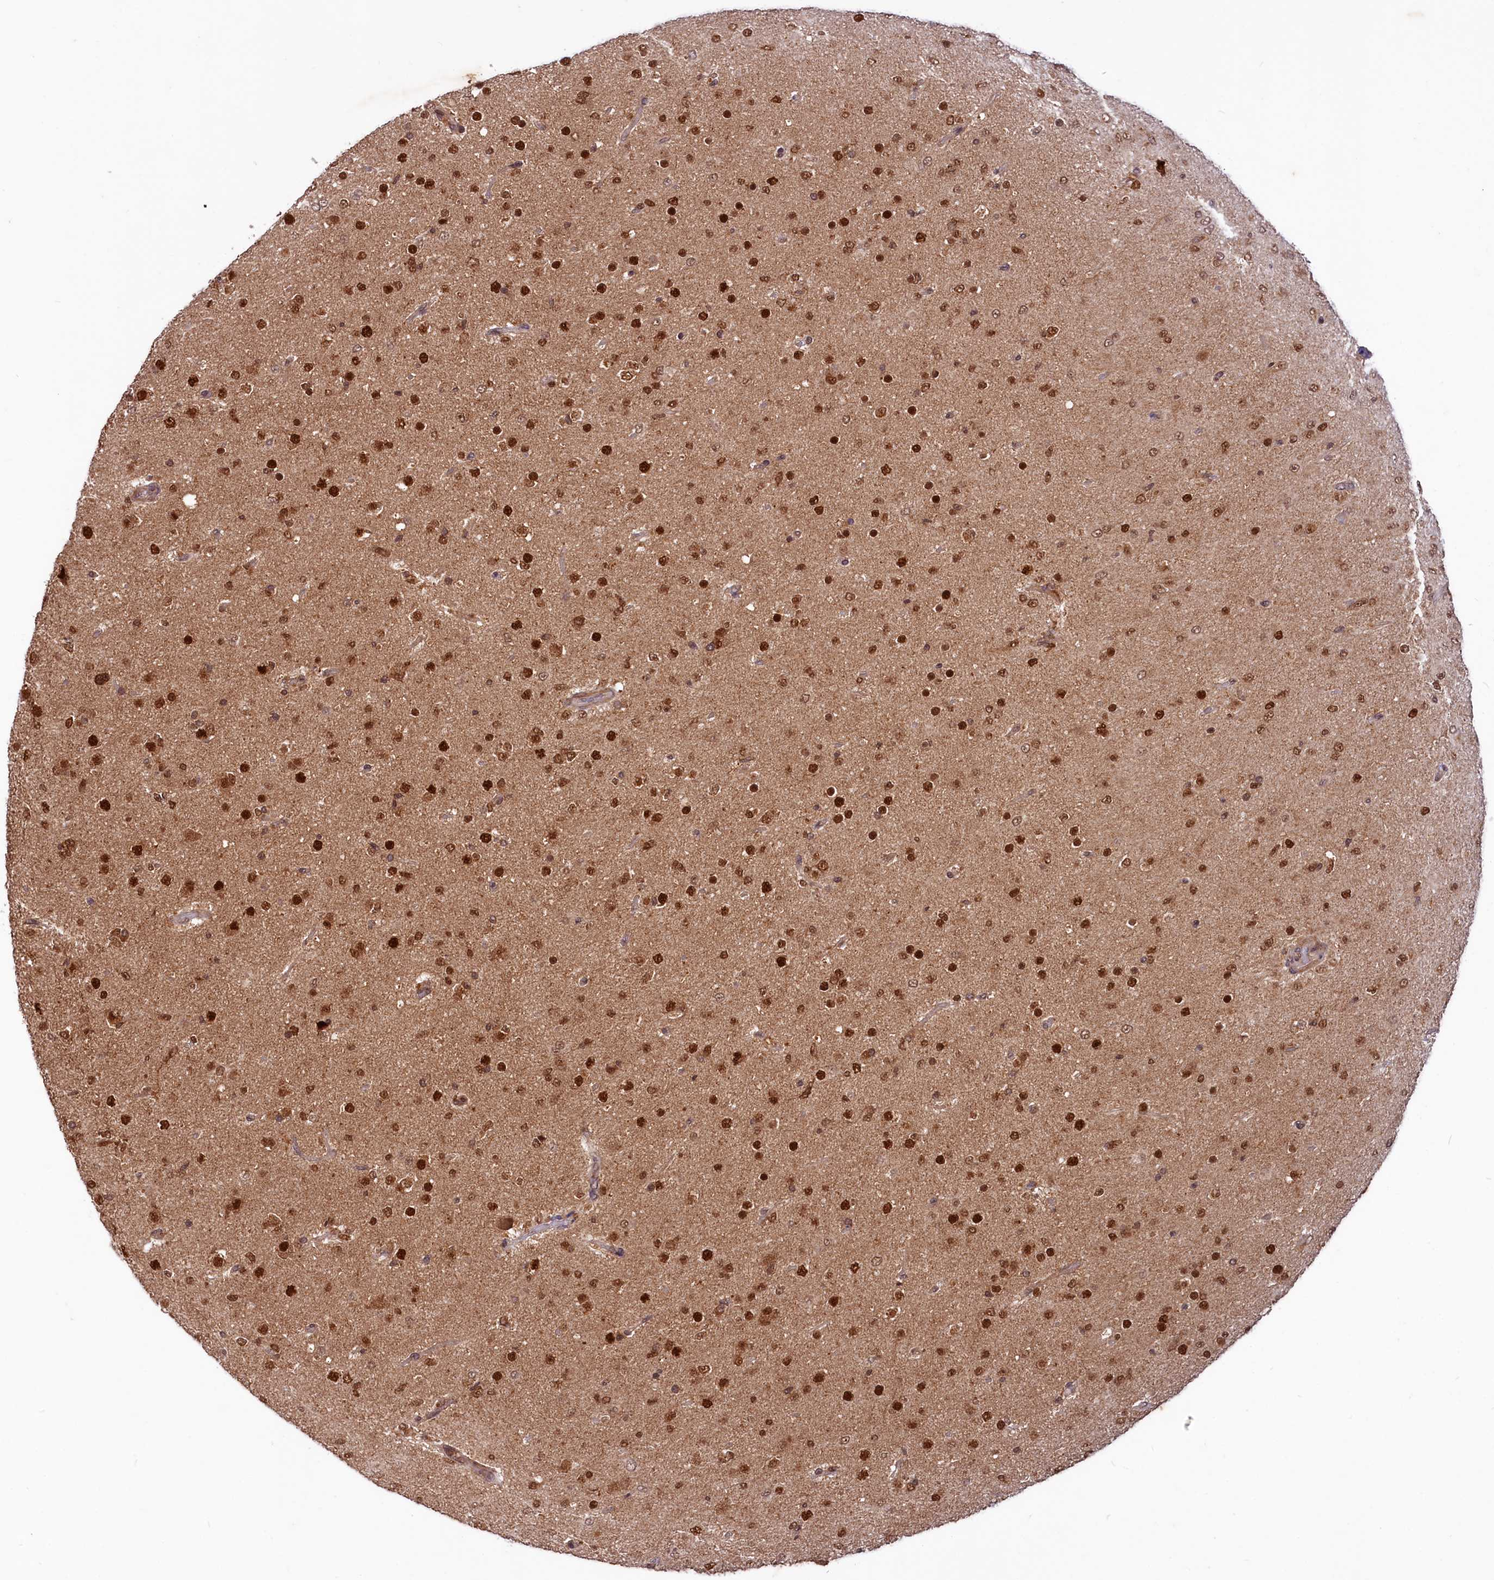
{"staining": {"intensity": "strong", "quantity": ">75%", "location": "nuclear"}, "tissue": "glioma", "cell_type": "Tumor cells", "image_type": "cancer", "snomed": [{"axis": "morphology", "description": "Glioma, malignant, Low grade"}, {"axis": "topography", "description": "Brain"}], "caption": "DAB immunohistochemical staining of human glioma reveals strong nuclear protein expression in about >75% of tumor cells. The protein of interest is stained brown, and the nuclei are stained in blue (DAB IHC with brightfield microscopy, high magnification).", "gene": "UBE3A", "patient": {"sex": "male", "age": 65}}